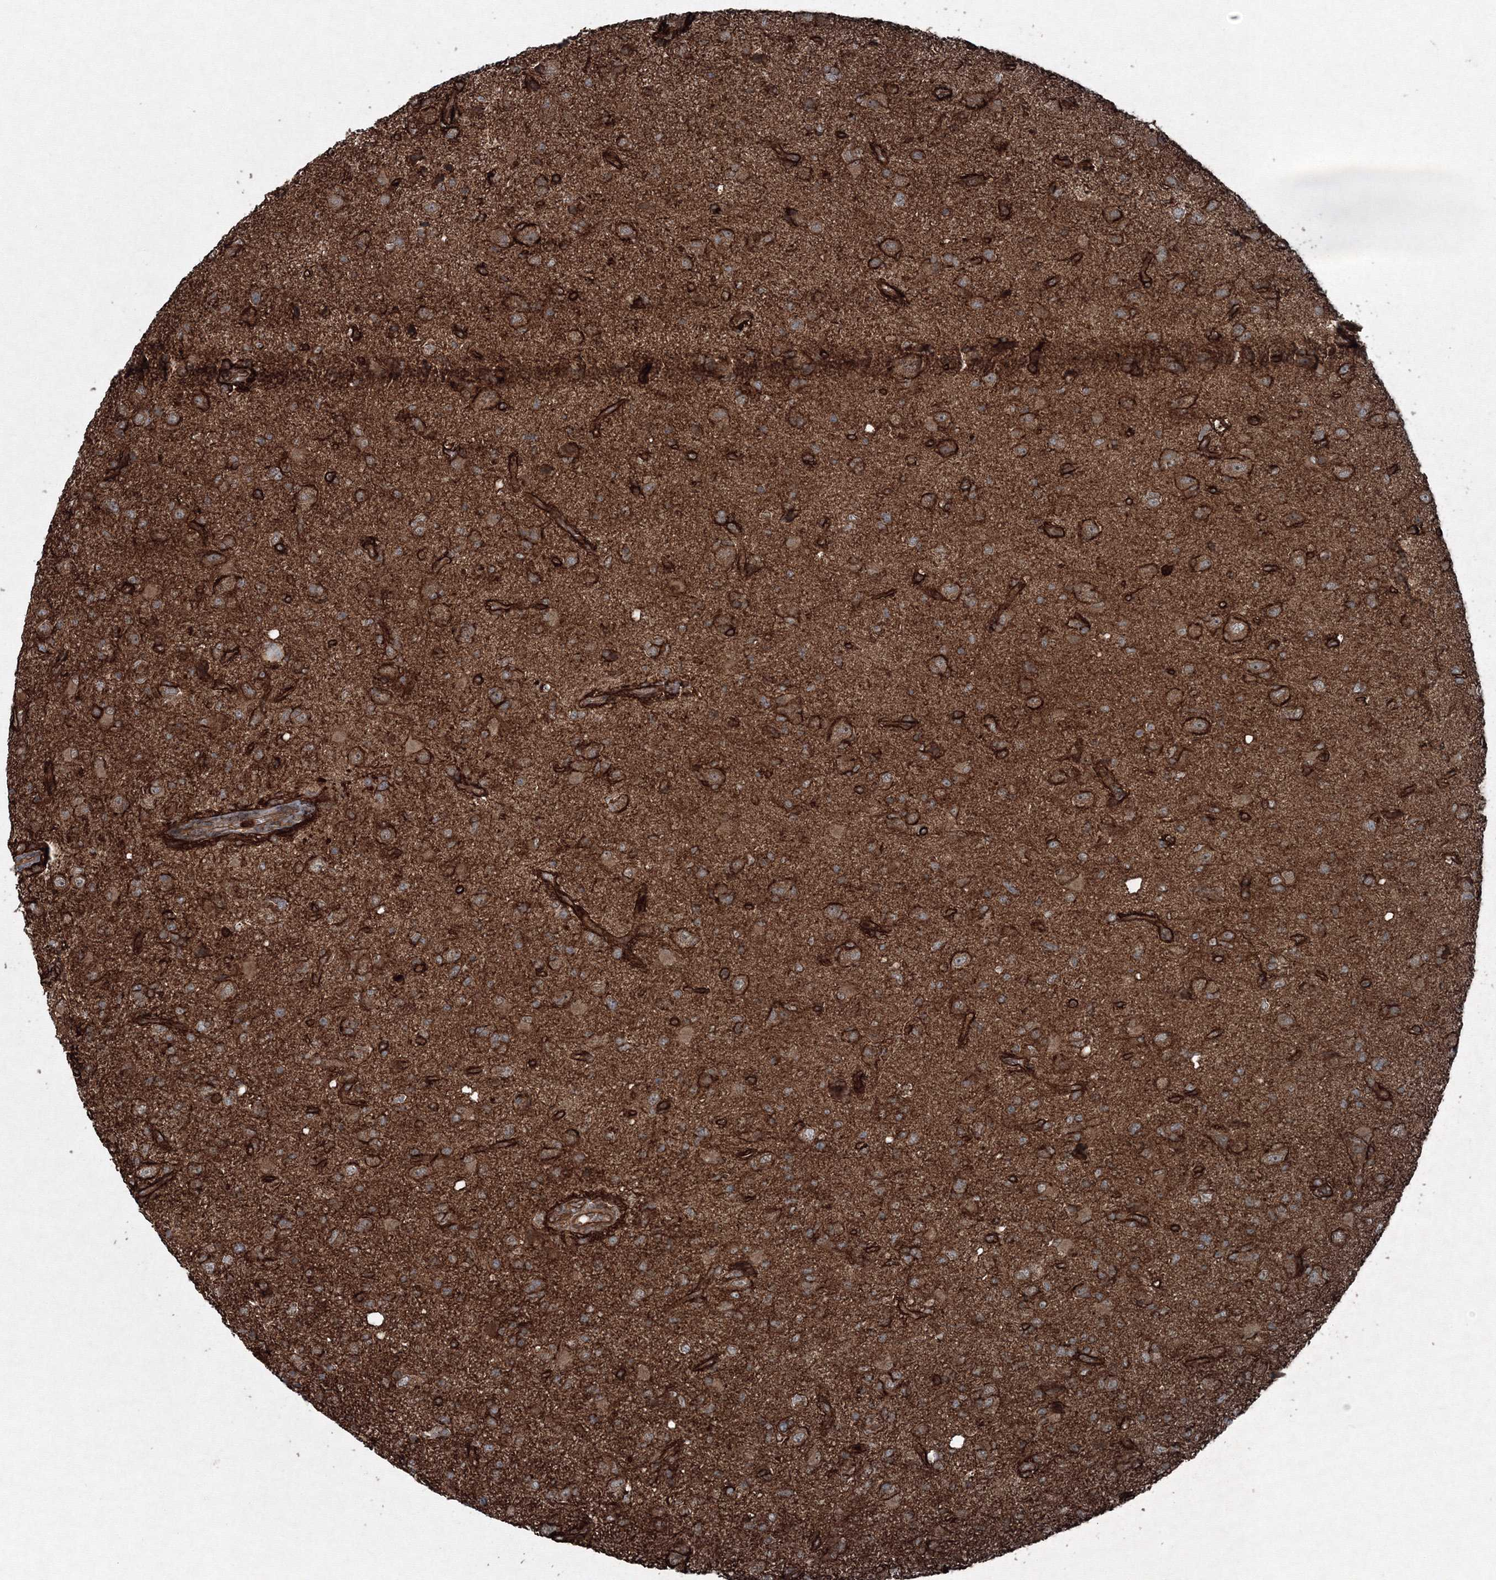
{"staining": {"intensity": "strong", "quantity": ">75%", "location": "cytoplasmic/membranous"}, "tissue": "glioma", "cell_type": "Tumor cells", "image_type": "cancer", "snomed": [{"axis": "morphology", "description": "Glioma, malignant, High grade"}, {"axis": "topography", "description": "Brain"}], "caption": "Human malignant high-grade glioma stained for a protein (brown) exhibits strong cytoplasmic/membranous positive staining in about >75% of tumor cells.", "gene": "COPS7B", "patient": {"sex": "female", "age": 57}}